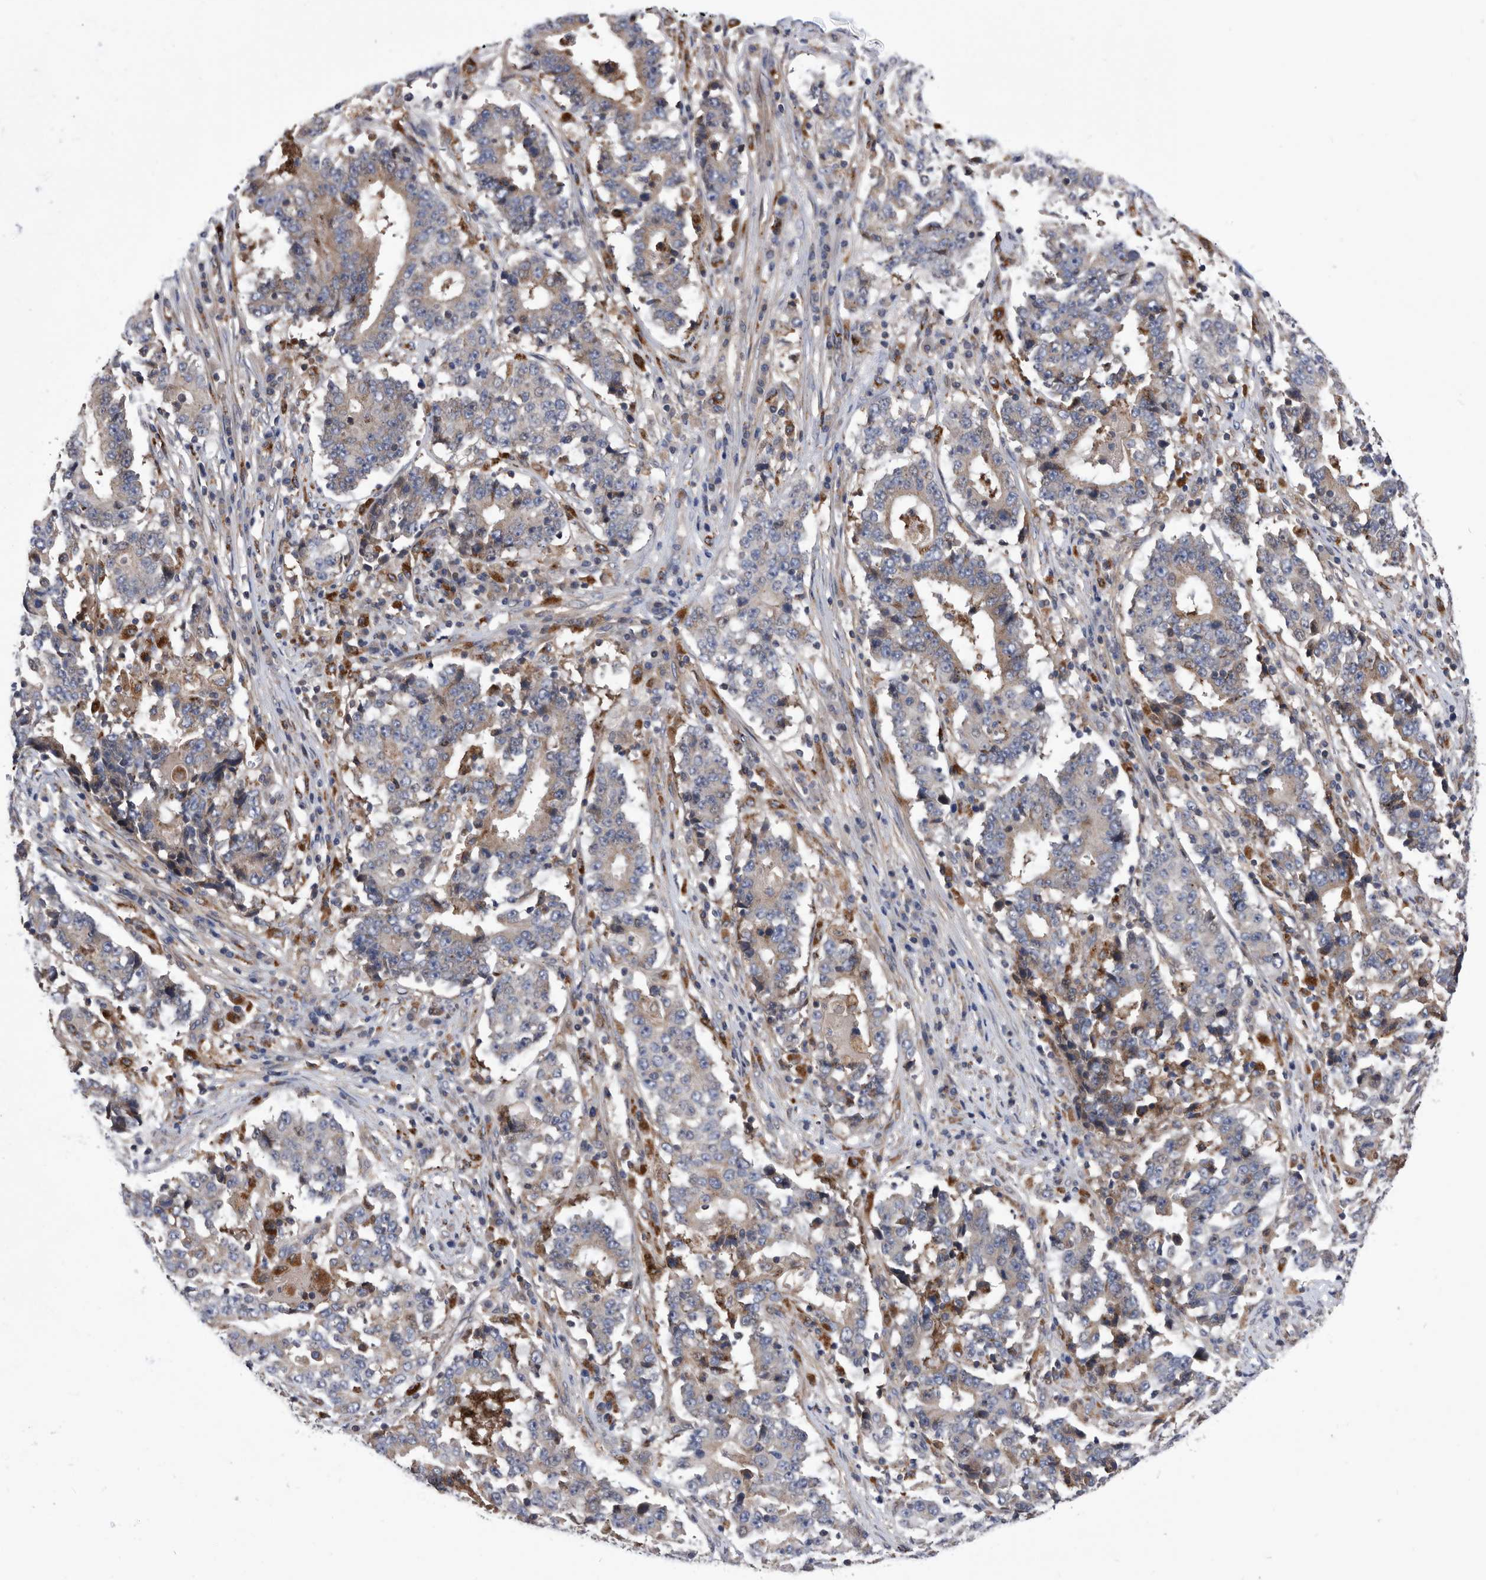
{"staining": {"intensity": "weak", "quantity": "25%-75%", "location": "cytoplasmic/membranous"}, "tissue": "stomach cancer", "cell_type": "Tumor cells", "image_type": "cancer", "snomed": [{"axis": "morphology", "description": "Adenocarcinoma, NOS"}, {"axis": "topography", "description": "Stomach"}], "caption": "Protein staining of stomach cancer (adenocarcinoma) tissue shows weak cytoplasmic/membranous positivity in approximately 25%-75% of tumor cells. (IHC, brightfield microscopy, high magnification).", "gene": "BAIAP3", "patient": {"sex": "male", "age": 59}}